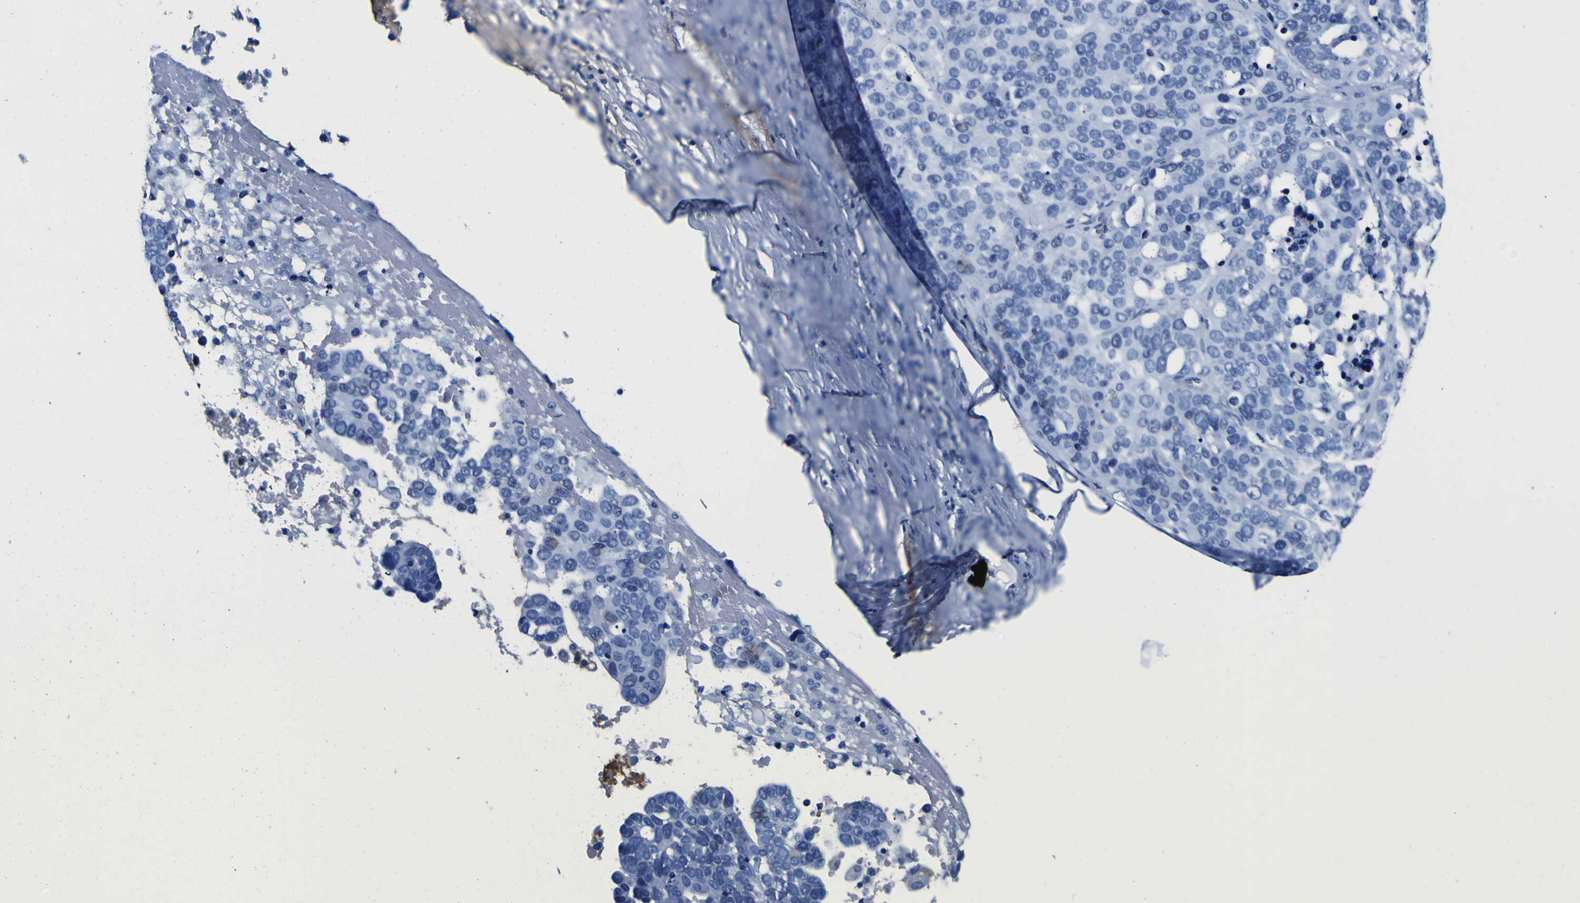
{"staining": {"intensity": "negative", "quantity": "none", "location": "none"}, "tissue": "ovarian cancer", "cell_type": "Tumor cells", "image_type": "cancer", "snomed": [{"axis": "morphology", "description": "Cystadenocarcinoma, serous, NOS"}, {"axis": "topography", "description": "Ovary"}], "caption": "This is a image of IHC staining of serous cystadenocarcinoma (ovarian), which shows no positivity in tumor cells. The staining was performed using DAB (3,3'-diaminobenzidine) to visualize the protein expression in brown, while the nuclei were stained in blue with hematoxylin (Magnification: 20x).", "gene": "POSTN", "patient": {"sex": "female", "age": 44}}